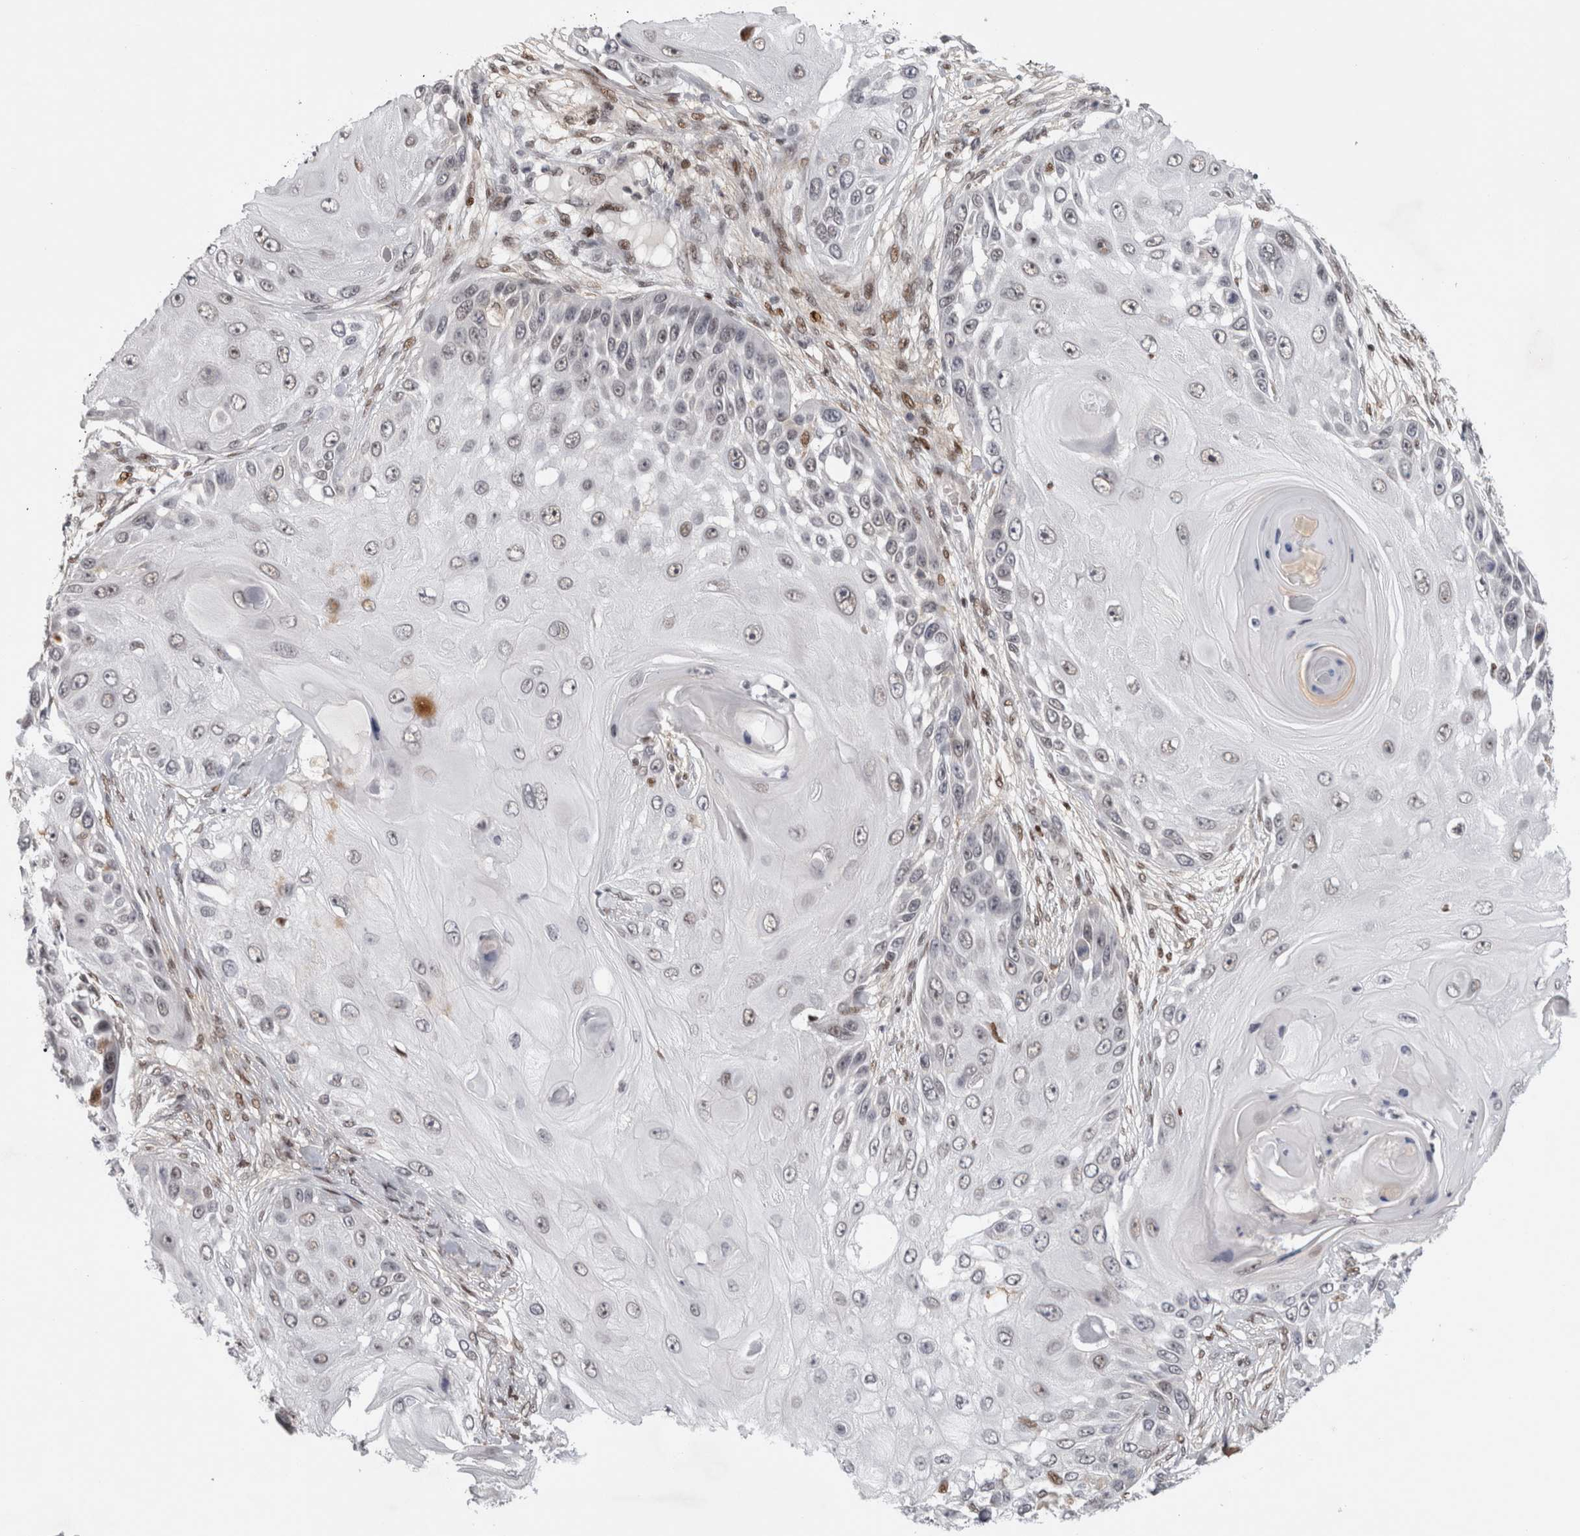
{"staining": {"intensity": "negative", "quantity": "none", "location": "none"}, "tissue": "skin cancer", "cell_type": "Tumor cells", "image_type": "cancer", "snomed": [{"axis": "morphology", "description": "Squamous cell carcinoma, NOS"}, {"axis": "topography", "description": "Skin"}], "caption": "Skin cancer (squamous cell carcinoma) was stained to show a protein in brown. There is no significant expression in tumor cells. (Brightfield microscopy of DAB (3,3'-diaminobenzidine) immunohistochemistry at high magnification).", "gene": "SRARP", "patient": {"sex": "female", "age": 44}}